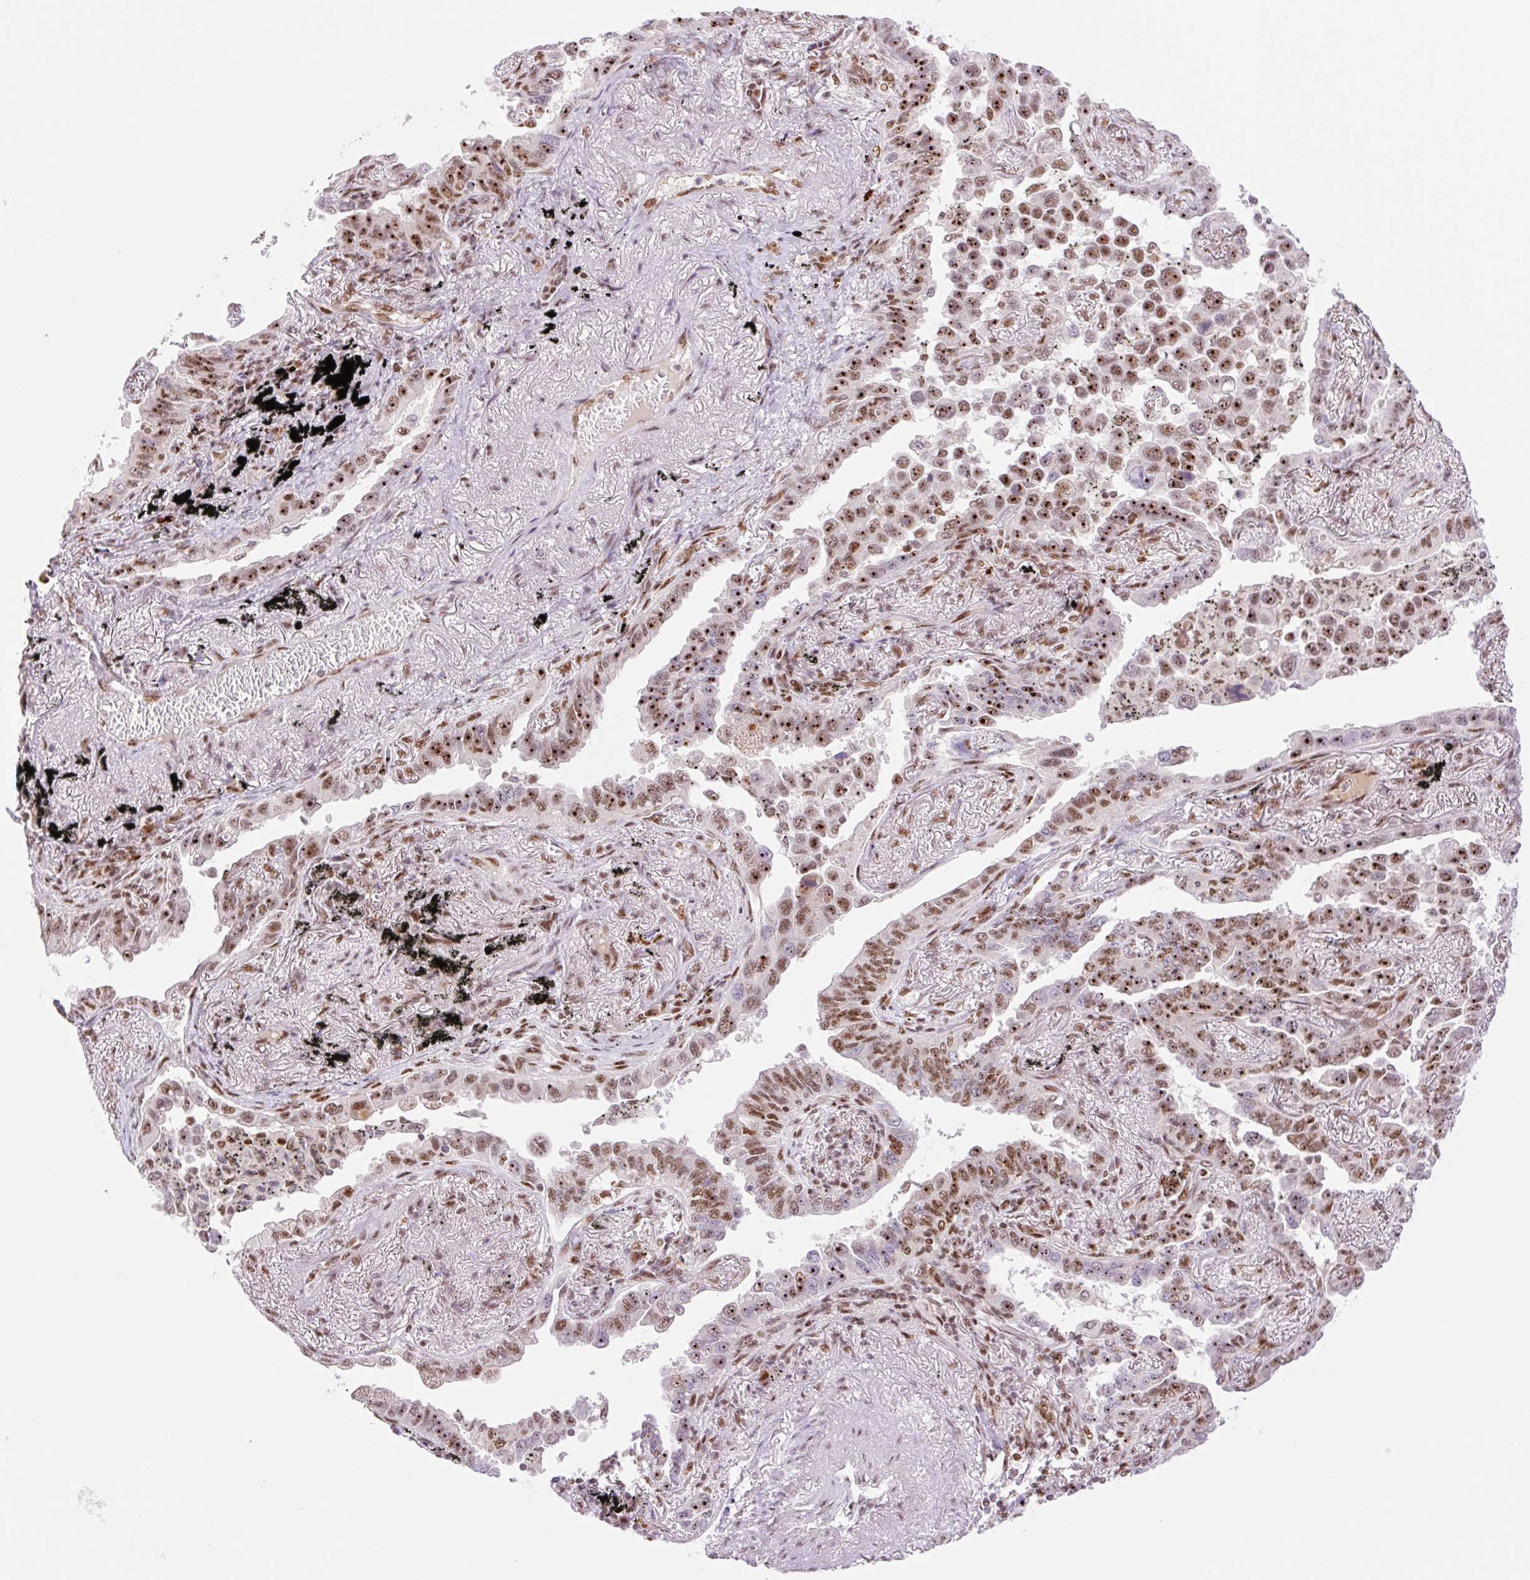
{"staining": {"intensity": "strong", "quantity": ">75%", "location": "nuclear"}, "tissue": "lung cancer", "cell_type": "Tumor cells", "image_type": "cancer", "snomed": [{"axis": "morphology", "description": "Adenocarcinoma, NOS"}, {"axis": "topography", "description": "Lung"}], "caption": "Protein expression analysis of human adenocarcinoma (lung) reveals strong nuclear staining in approximately >75% of tumor cells.", "gene": "PRDM11", "patient": {"sex": "male", "age": 67}}